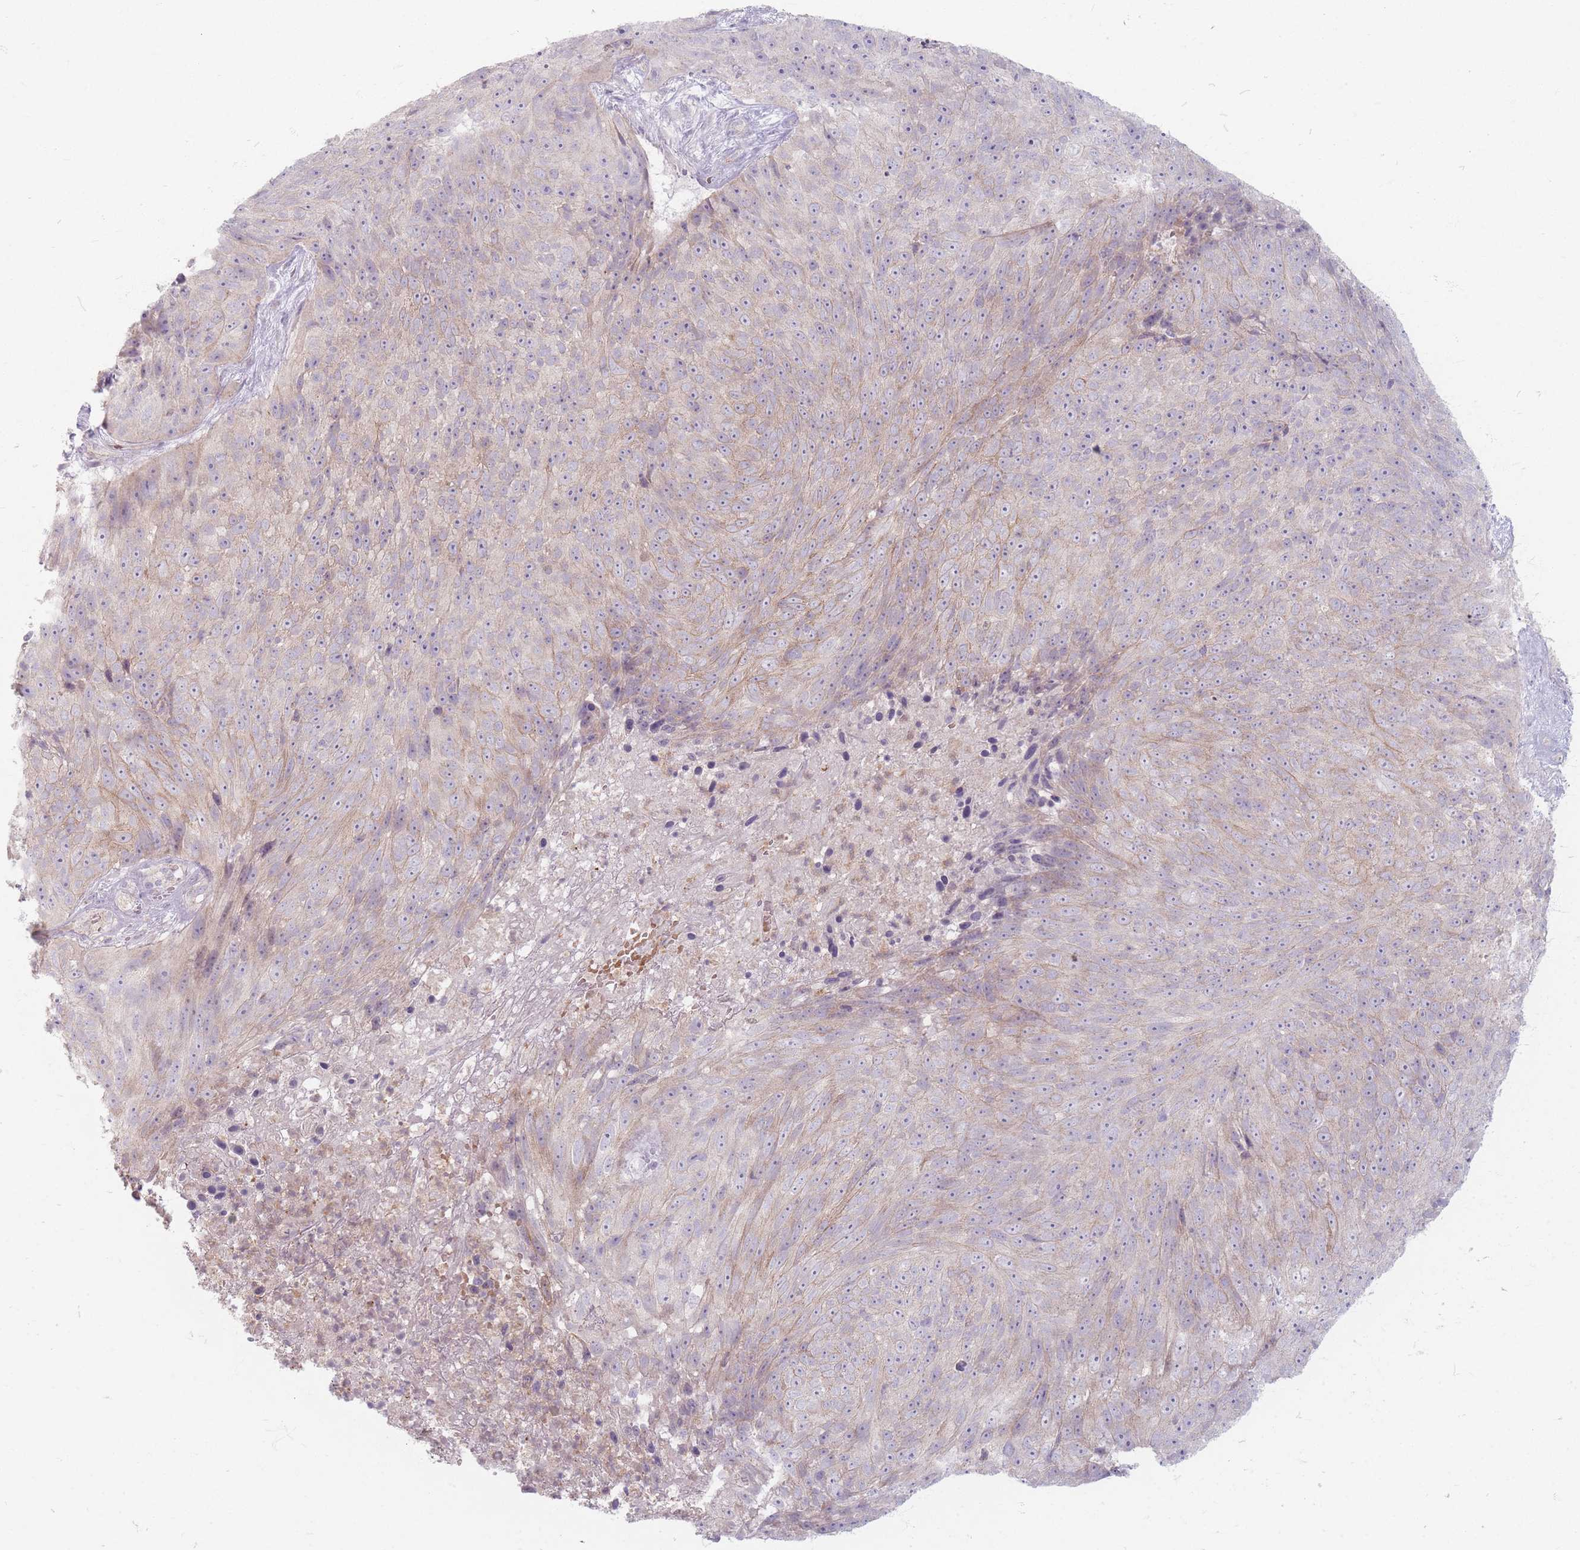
{"staining": {"intensity": "weak", "quantity": "<25%", "location": "cytoplasmic/membranous"}, "tissue": "skin cancer", "cell_type": "Tumor cells", "image_type": "cancer", "snomed": [{"axis": "morphology", "description": "Squamous cell carcinoma, NOS"}, {"axis": "topography", "description": "Skin"}], "caption": "Human skin cancer (squamous cell carcinoma) stained for a protein using immunohistochemistry (IHC) demonstrates no expression in tumor cells.", "gene": "CHCHD7", "patient": {"sex": "female", "age": 87}}